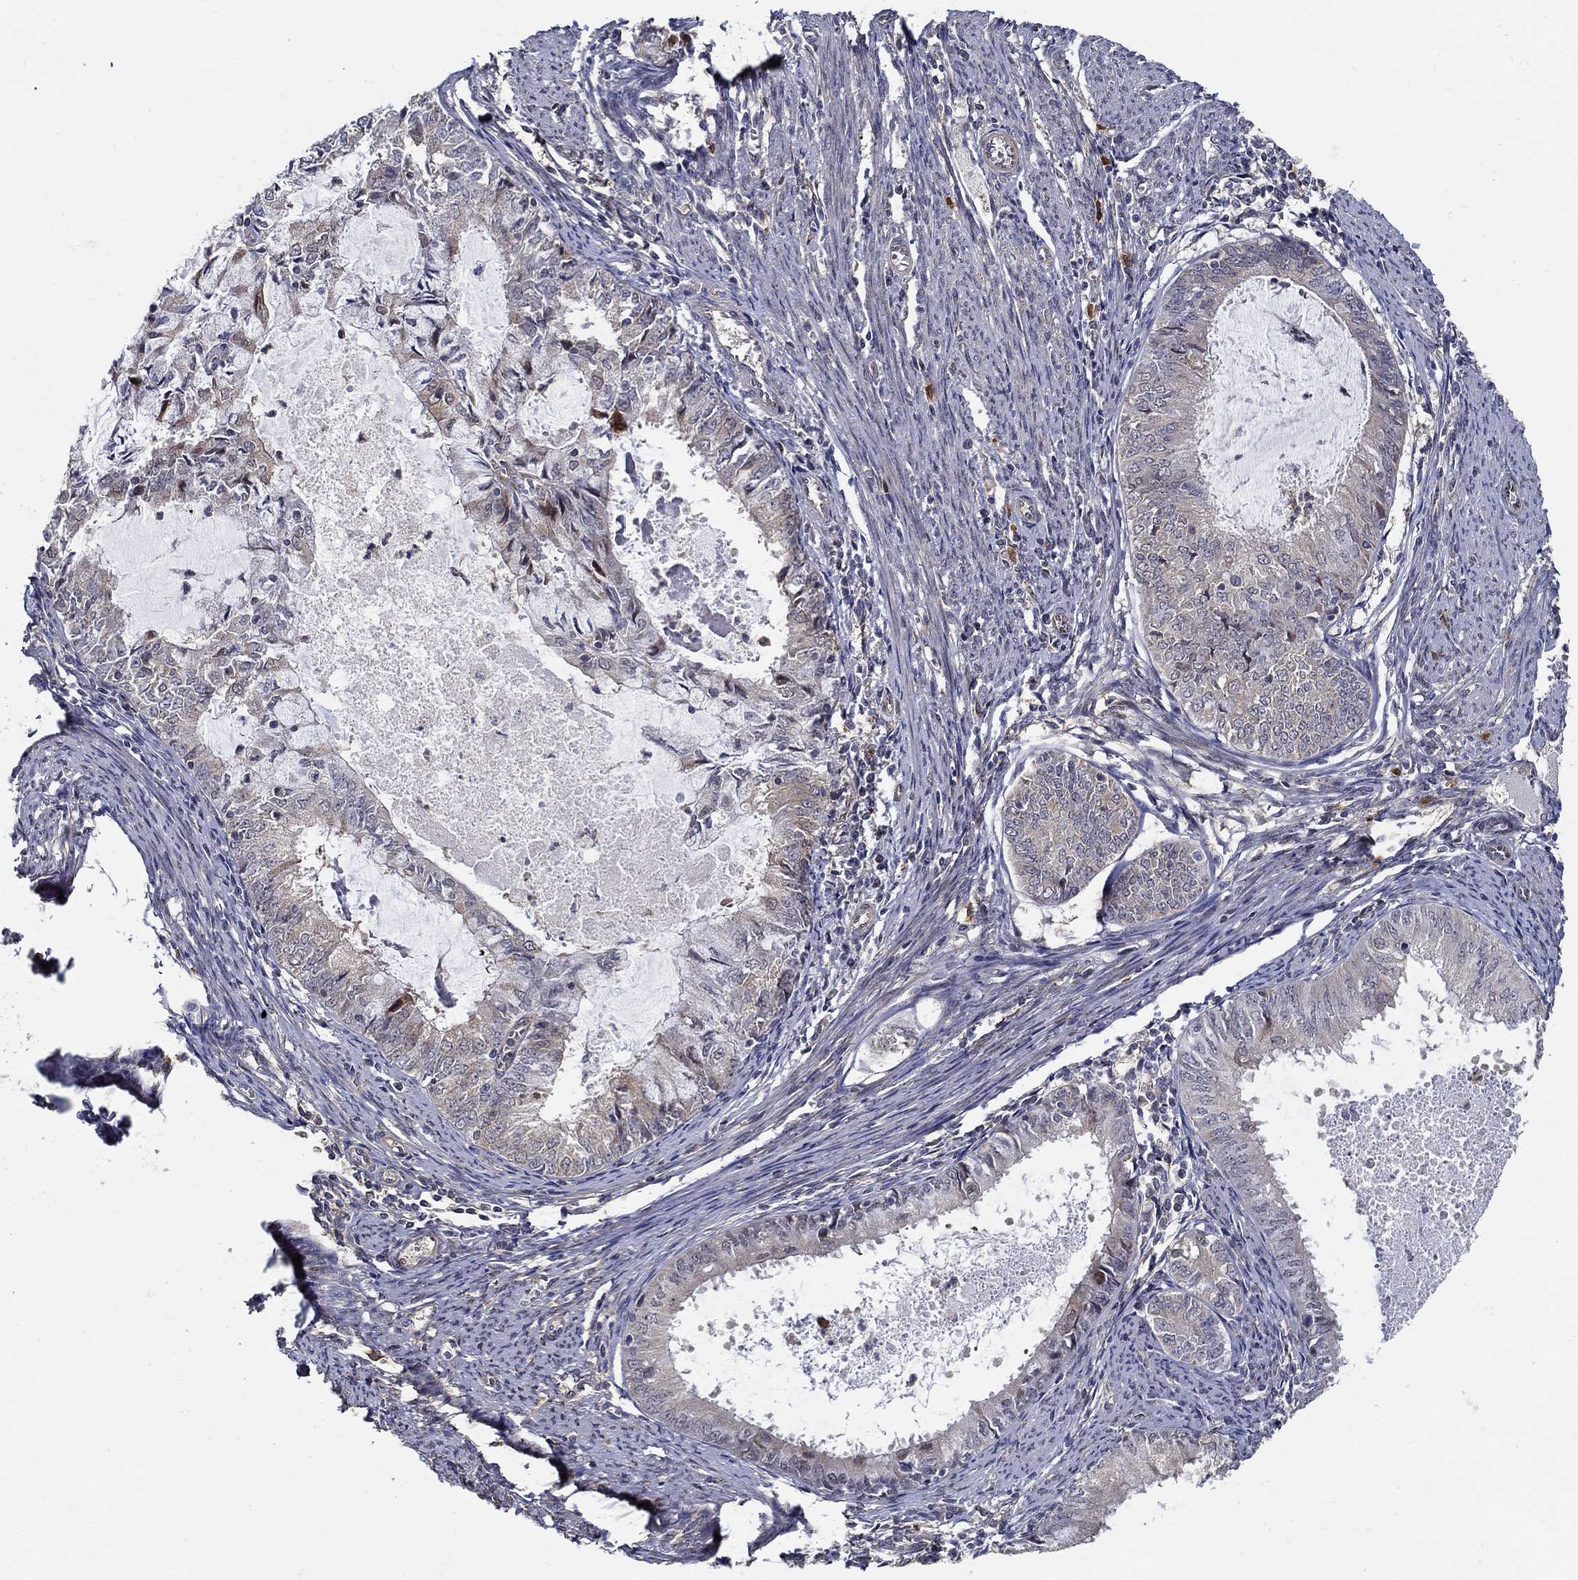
{"staining": {"intensity": "weak", "quantity": "<25%", "location": "cytoplasmic/membranous"}, "tissue": "endometrial cancer", "cell_type": "Tumor cells", "image_type": "cancer", "snomed": [{"axis": "morphology", "description": "Adenocarcinoma, NOS"}, {"axis": "topography", "description": "Endometrium"}], "caption": "This is an immunohistochemistry histopathology image of endometrial cancer (adenocarcinoma). There is no positivity in tumor cells.", "gene": "ZNF594", "patient": {"sex": "female", "age": 57}}